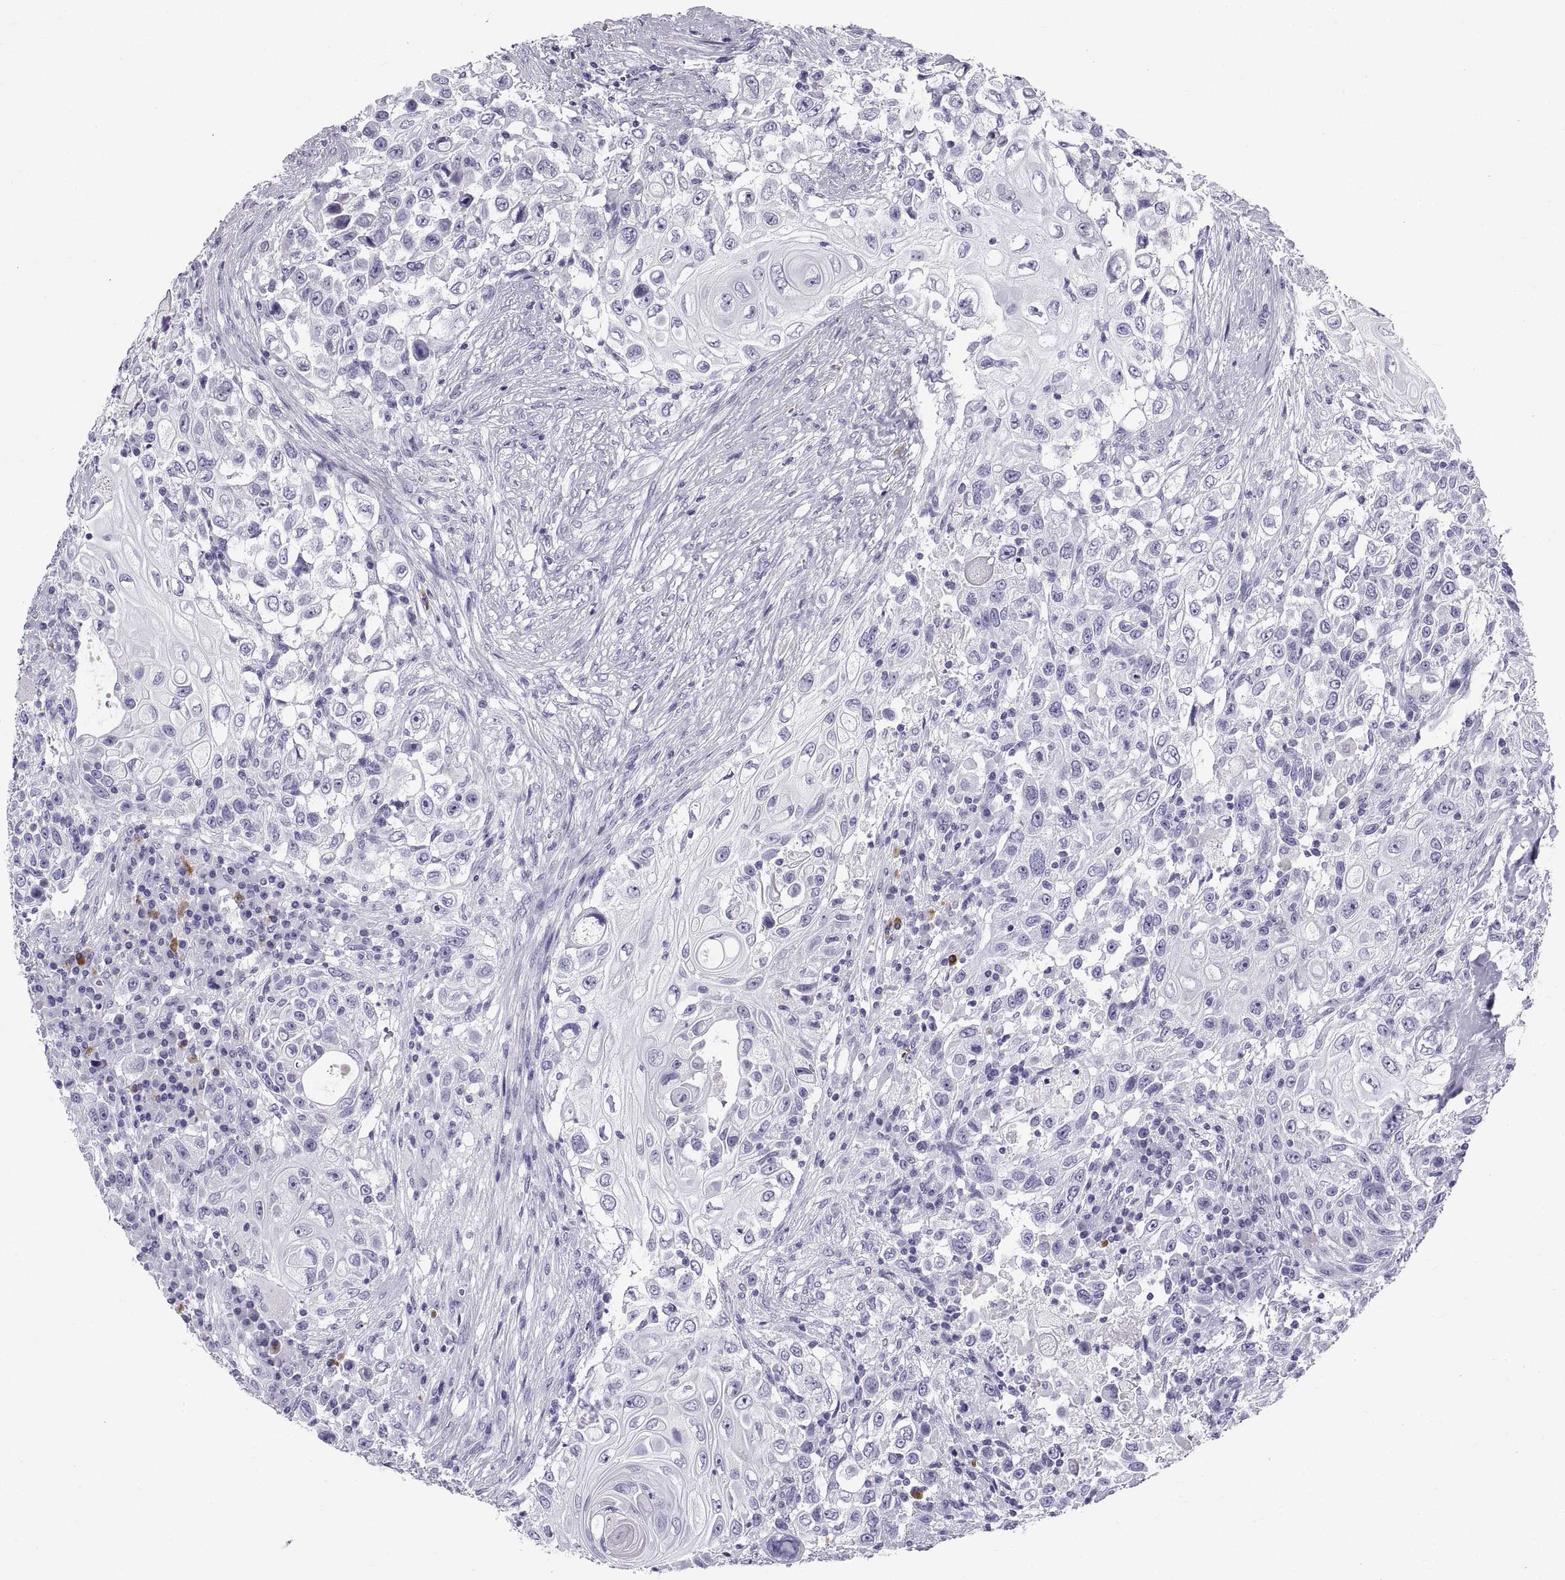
{"staining": {"intensity": "negative", "quantity": "none", "location": "none"}, "tissue": "urothelial cancer", "cell_type": "Tumor cells", "image_type": "cancer", "snomed": [{"axis": "morphology", "description": "Urothelial carcinoma, High grade"}, {"axis": "topography", "description": "Urinary bladder"}], "caption": "High-grade urothelial carcinoma was stained to show a protein in brown. There is no significant staining in tumor cells.", "gene": "CT47A10", "patient": {"sex": "female", "age": 56}}